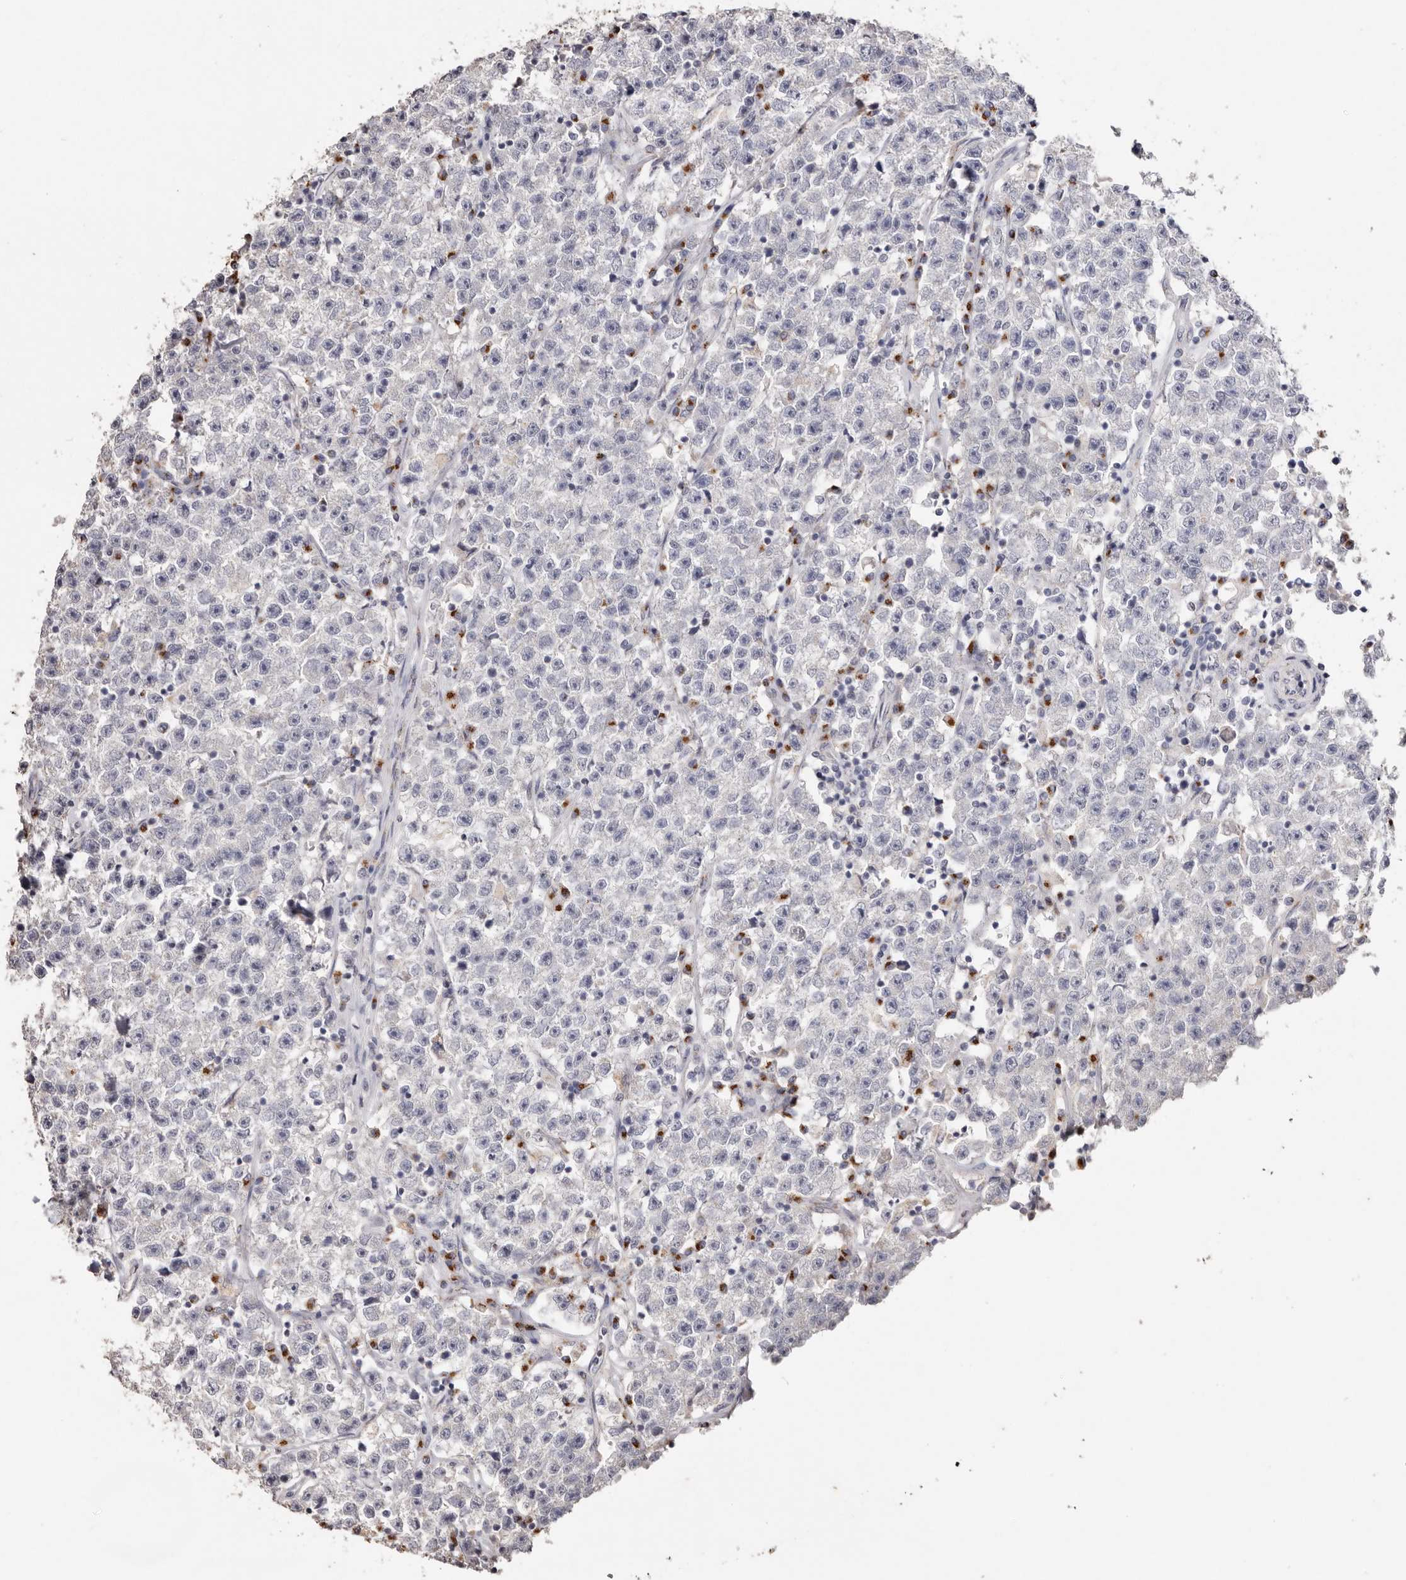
{"staining": {"intensity": "negative", "quantity": "none", "location": "none"}, "tissue": "testis cancer", "cell_type": "Tumor cells", "image_type": "cancer", "snomed": [{"axis": "morphology", "description": "Seminoma, NOS"}, {"axis": "topography", "description": "Testis"}], "caption": "Immunohistochemical staining of testis cancer (seminoma) exhibits no significant positivity in tumor cells.", "gene": "LGALS7B", "patient": {"sex": "male", "age": 22}}